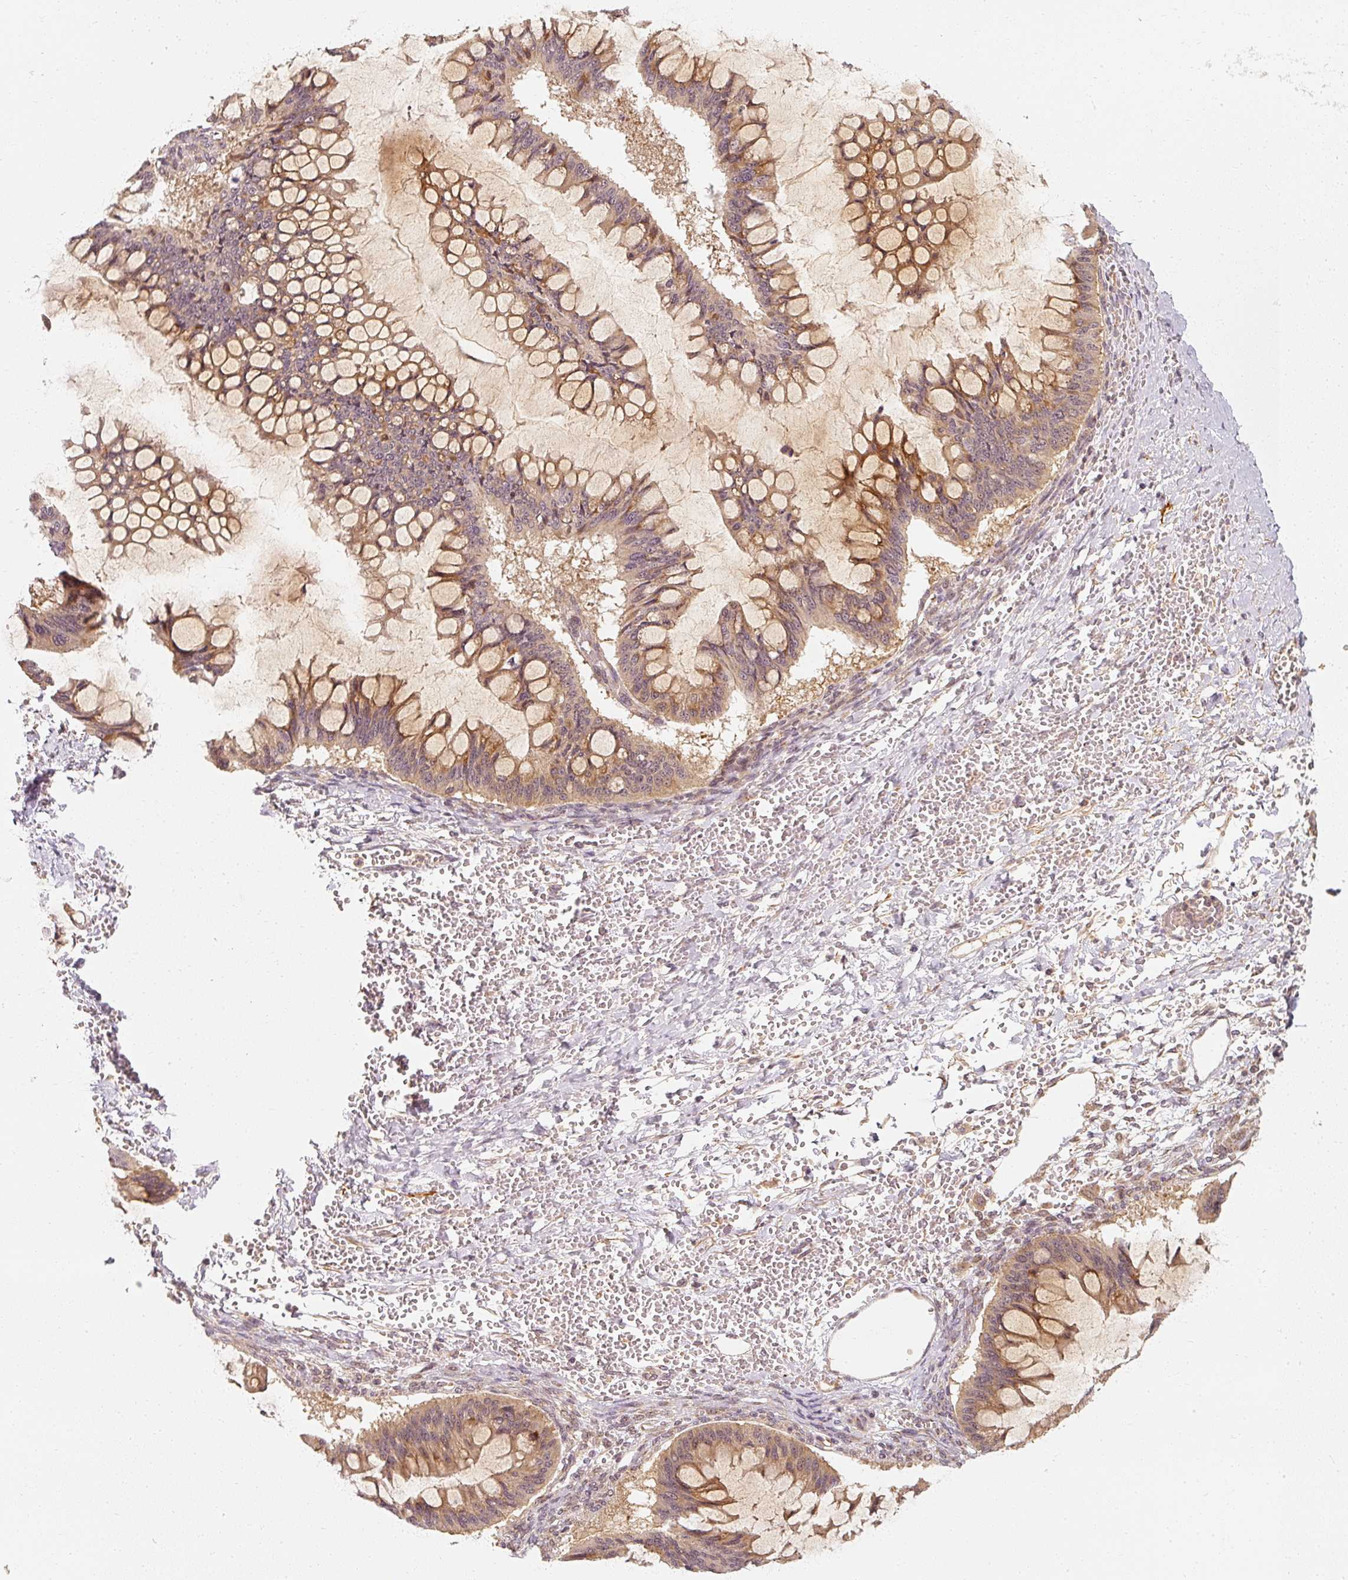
{"staining": {"intensity": "moderate", "quantity": "<25%", "location": "cytoplasmic/membranous"}, "tissue": "ovarian cancer", "cell_type": "Tumor cells", "image_type": "cancer", "snomed": [{"axis": "morphology", "description": "Cystadenocarcinoma, mucinous, NOS"}, {"axis": "topography", "description": "Ovary"}], "caption": "Protein expression analysis of human ovarian cancer (mucinous cystadenocarcinoma) reveals moderate cytoplasmic/membranous staining in about <25% of tumor cells.", "gene": "EEF1A2", "patient": {"sex": "female", "age": 73}}